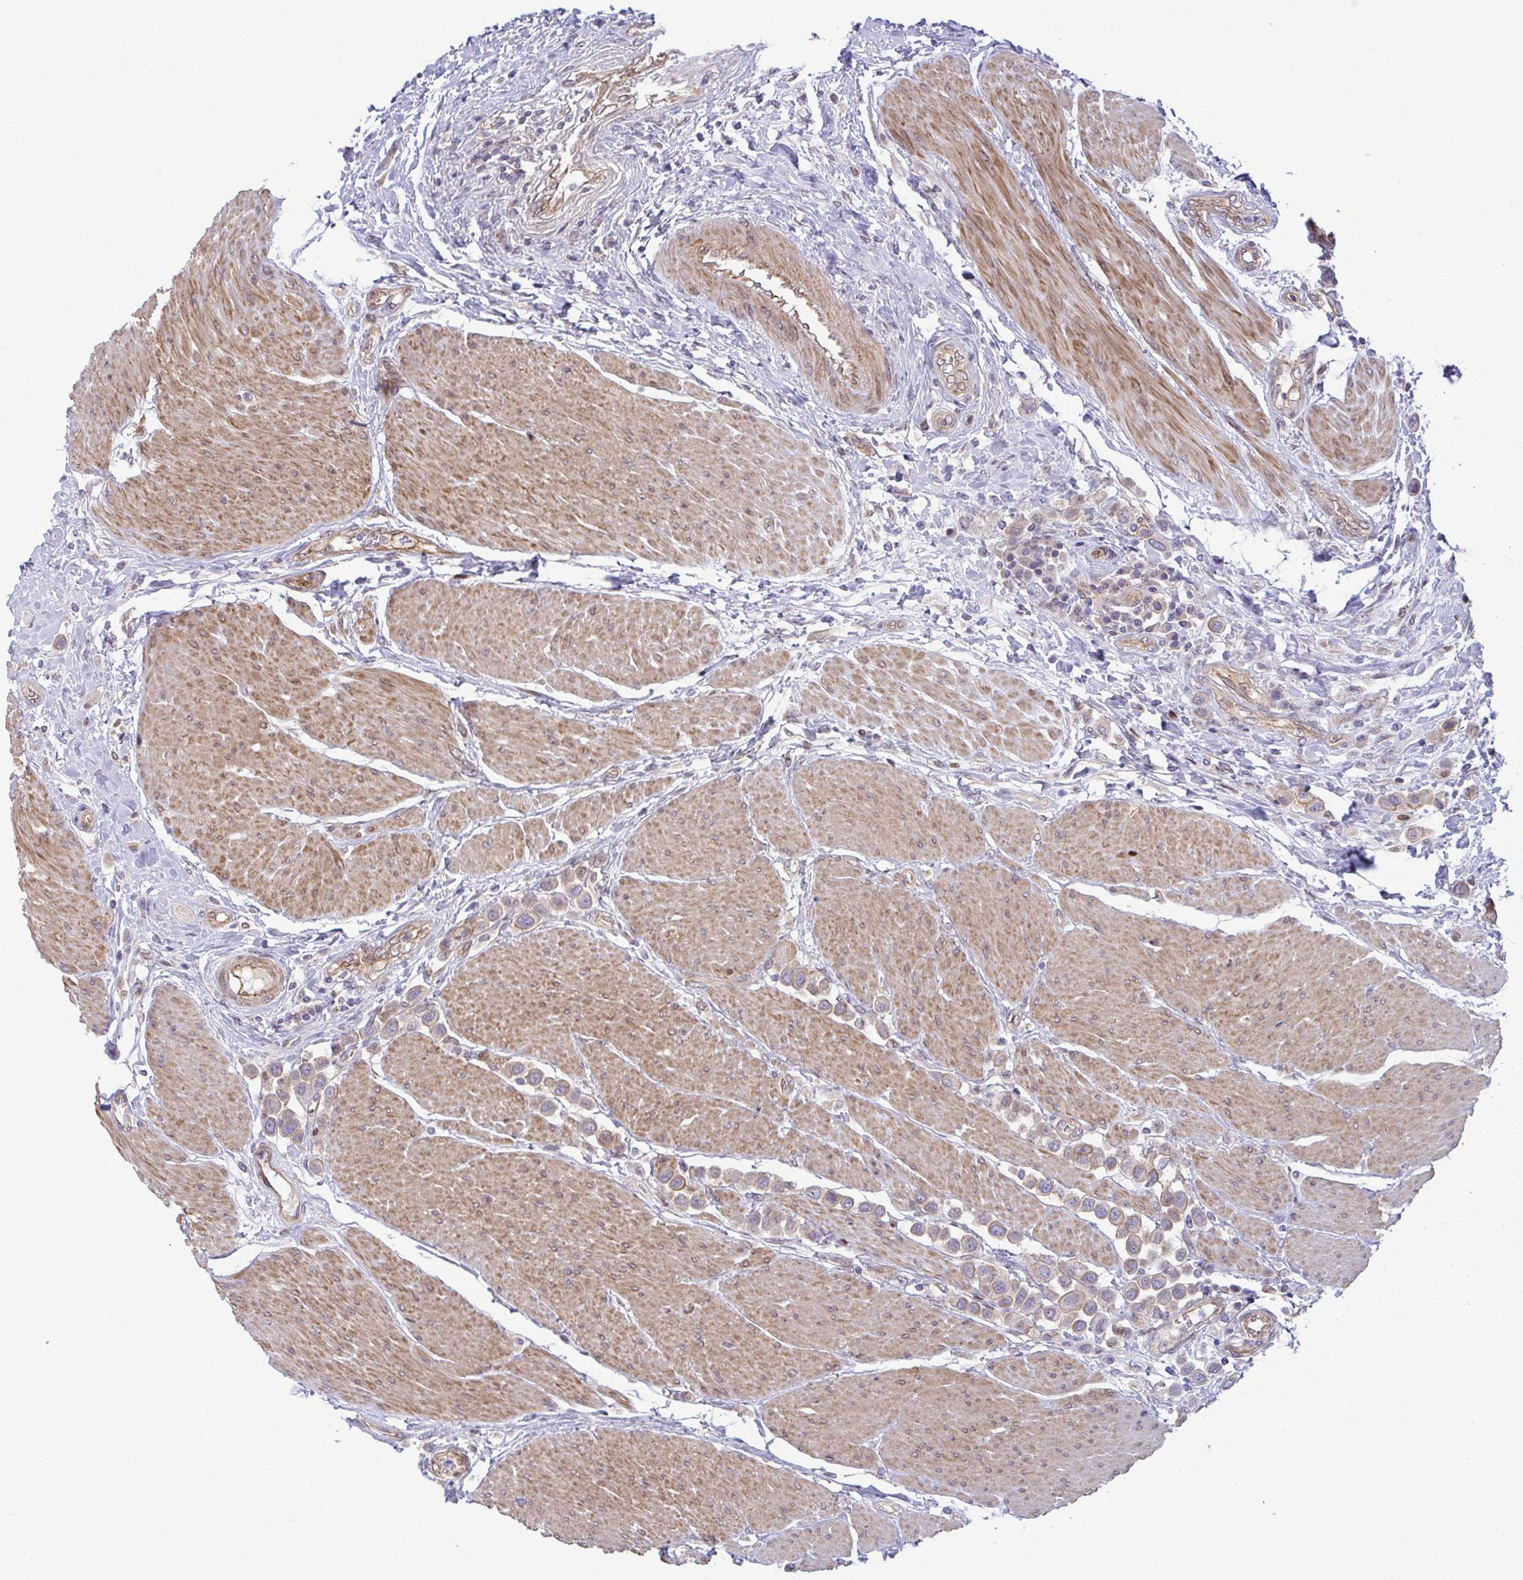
{"staining": {"intensity": "moderate", "quantity": "<25%", "location": "cytoplasmic/membranous"}, "tissue": "urothelial cancer", "cell_type": "Tumor cells", "image_type": "cancer", "snomed": [{"axis": "morphology", "description": "Urothelial carcinoma, High grade"}, {"axis": "topography", "description": "Urinary bladder"}], "caption": "Tumor cells display low levels of moderate cytoplasmic/membranous expression in about <25% of cells in urothelial carcinoma (high-grade).", "gene": "ZBED3", "patient": {"sex": "male", "age": 50}}